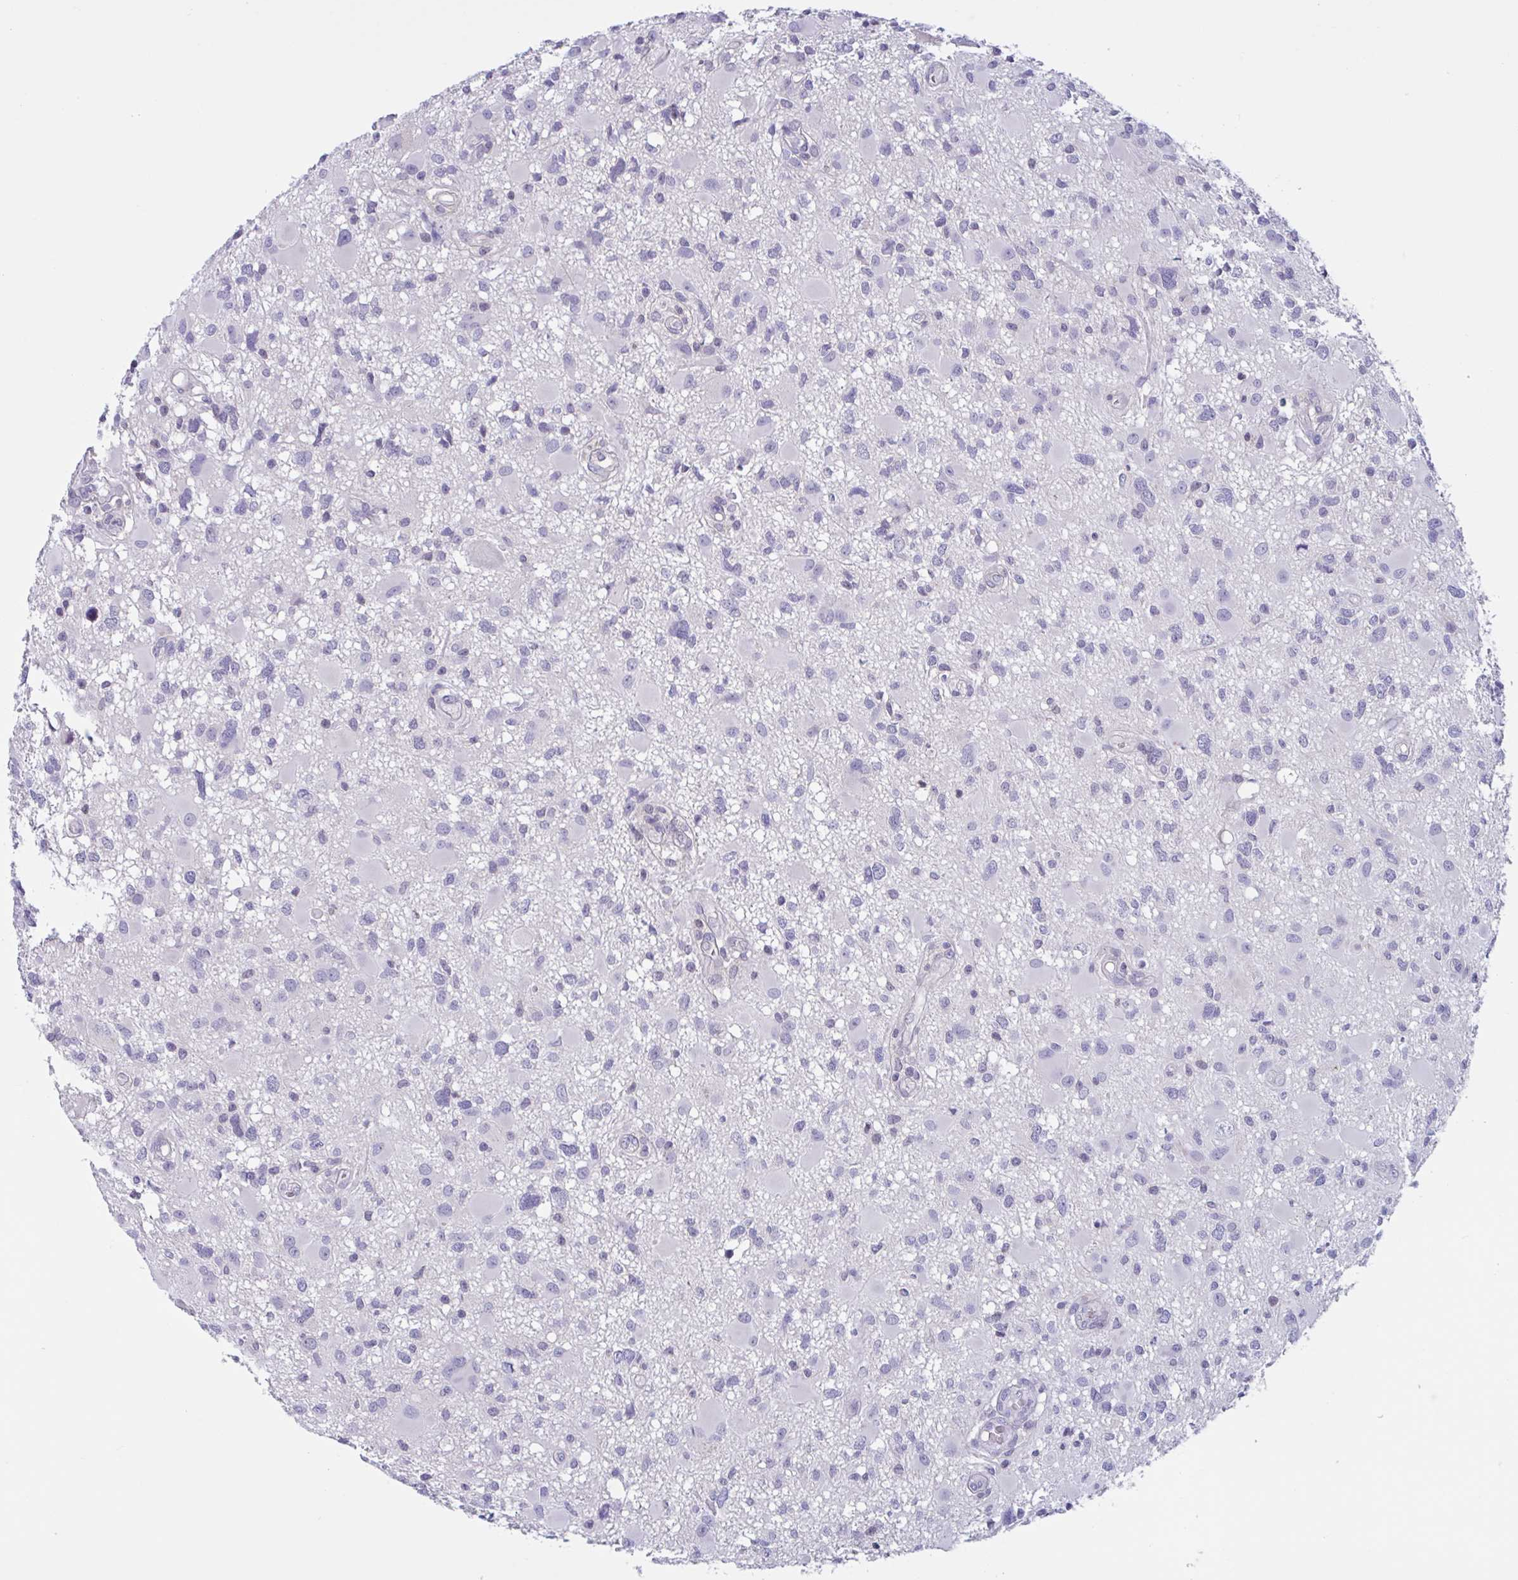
{"staining": {"intensity": "negative", "quantity": "none", "location": "none"}, "tissue": "glioma", "cell_type": "Tumor cells", "image_type": "cancer", "snomed": [{"axis": "morphology", "description": "Glioma, malignant, High grade"}, {"axis": "topography", "description": "Brain"}], "caption": "Immunohistochemistry (IHC) photomicrograph of neoplastic tissue: glioma stained with DAB demonstrates no significant protein positivity in tumor cells.", "gene": "SNX11", "patient": {"sex": "male", "age": 54}}